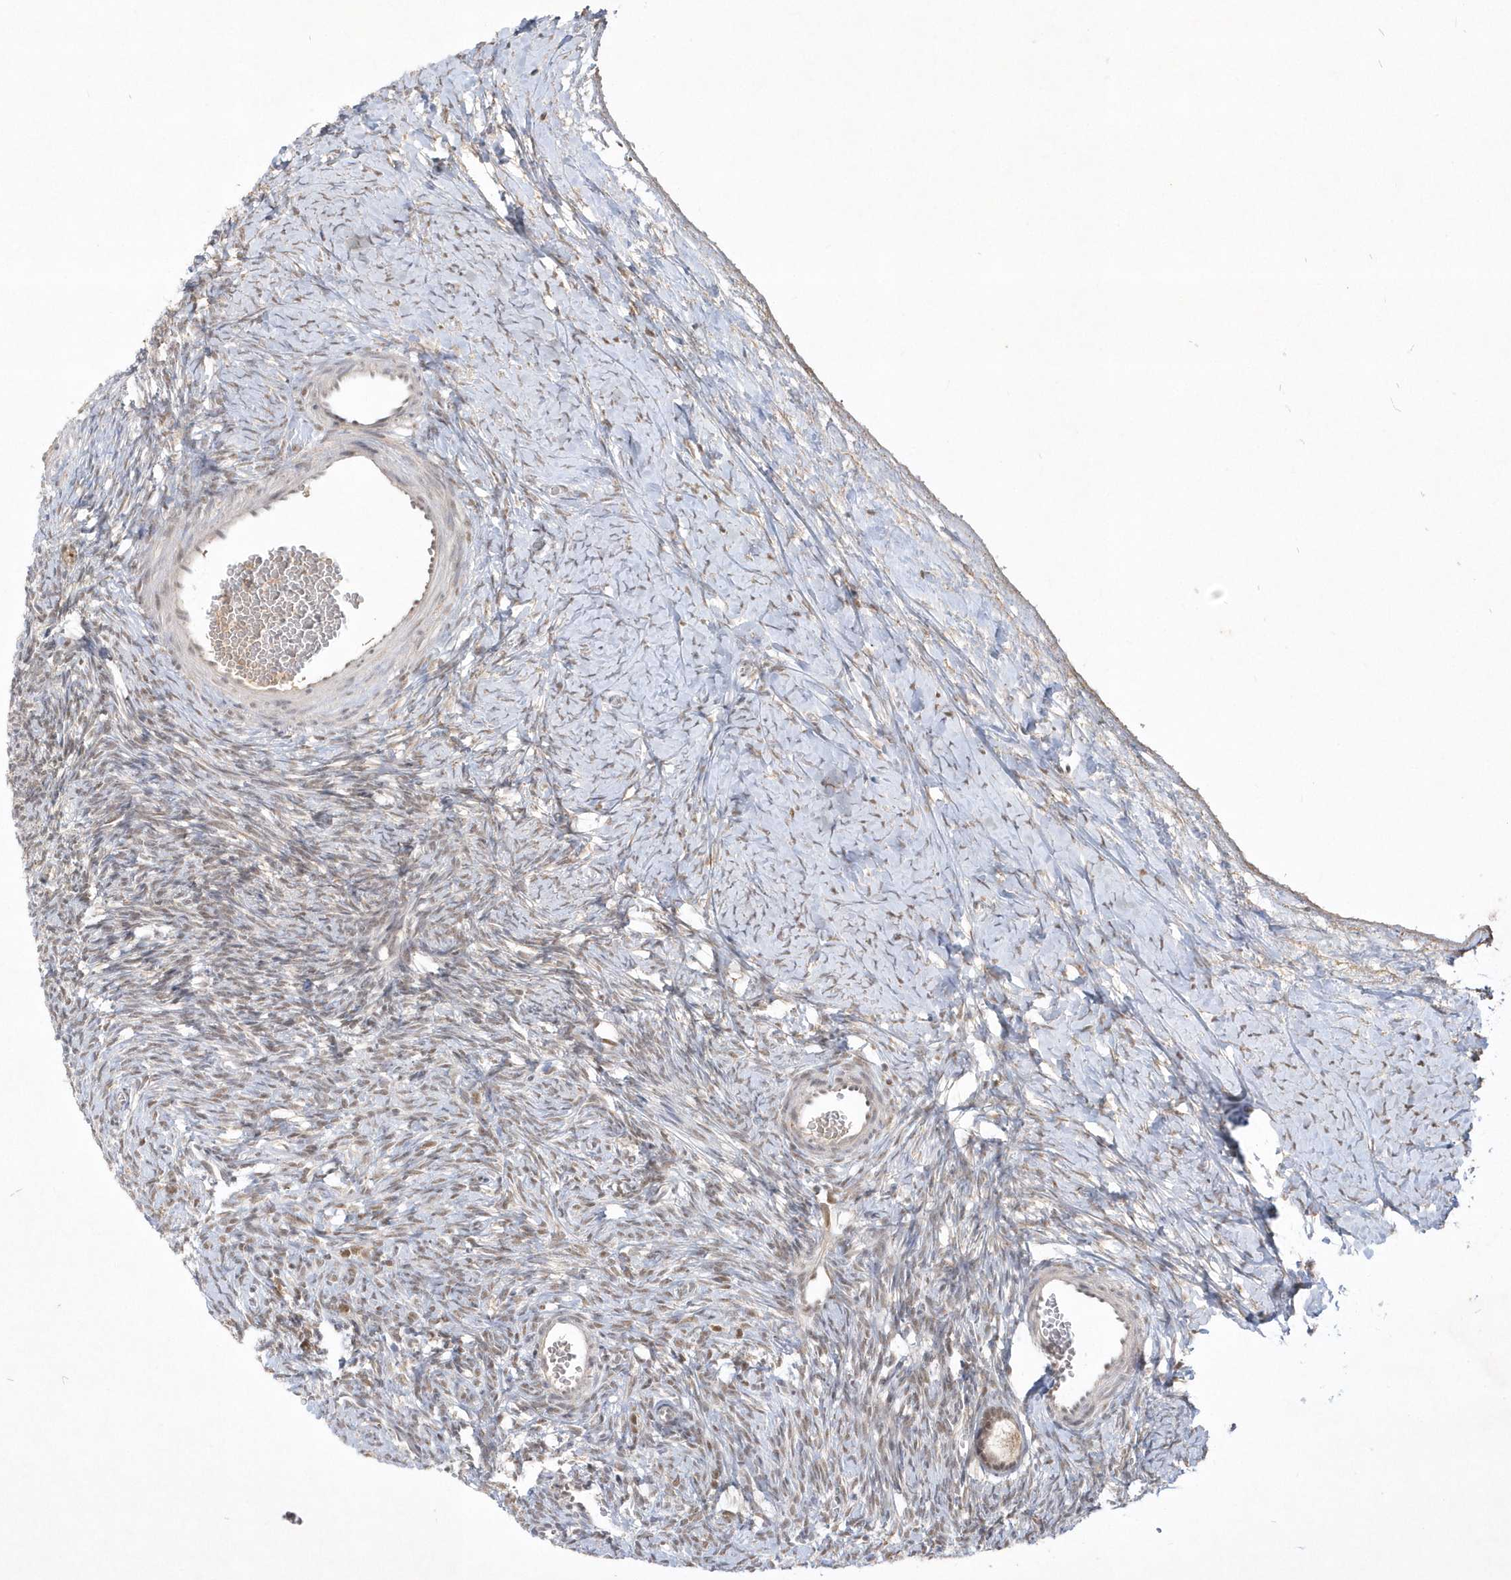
{"staining": {"intensity": "moderate", "quantity": "<25%", "location": "nuclear"}, "tissue": "ovary", "cell_type": "Ovarian stroma cells", "image_type": "normal", "snomed": [{"axis": "morphology", "description": "Normal tissue, NOS"}, {"axis": "morphology", "description": "Developmental malformation"}, {"axis": "topography", "description": "Ovary"}], "caption": "Moderate nuclear protein positivity is seen in approximately <25% of ovarian stroma cells in ovary.", "gene": "CPSF3", "patient": {"sex": "female", "age": 39}}